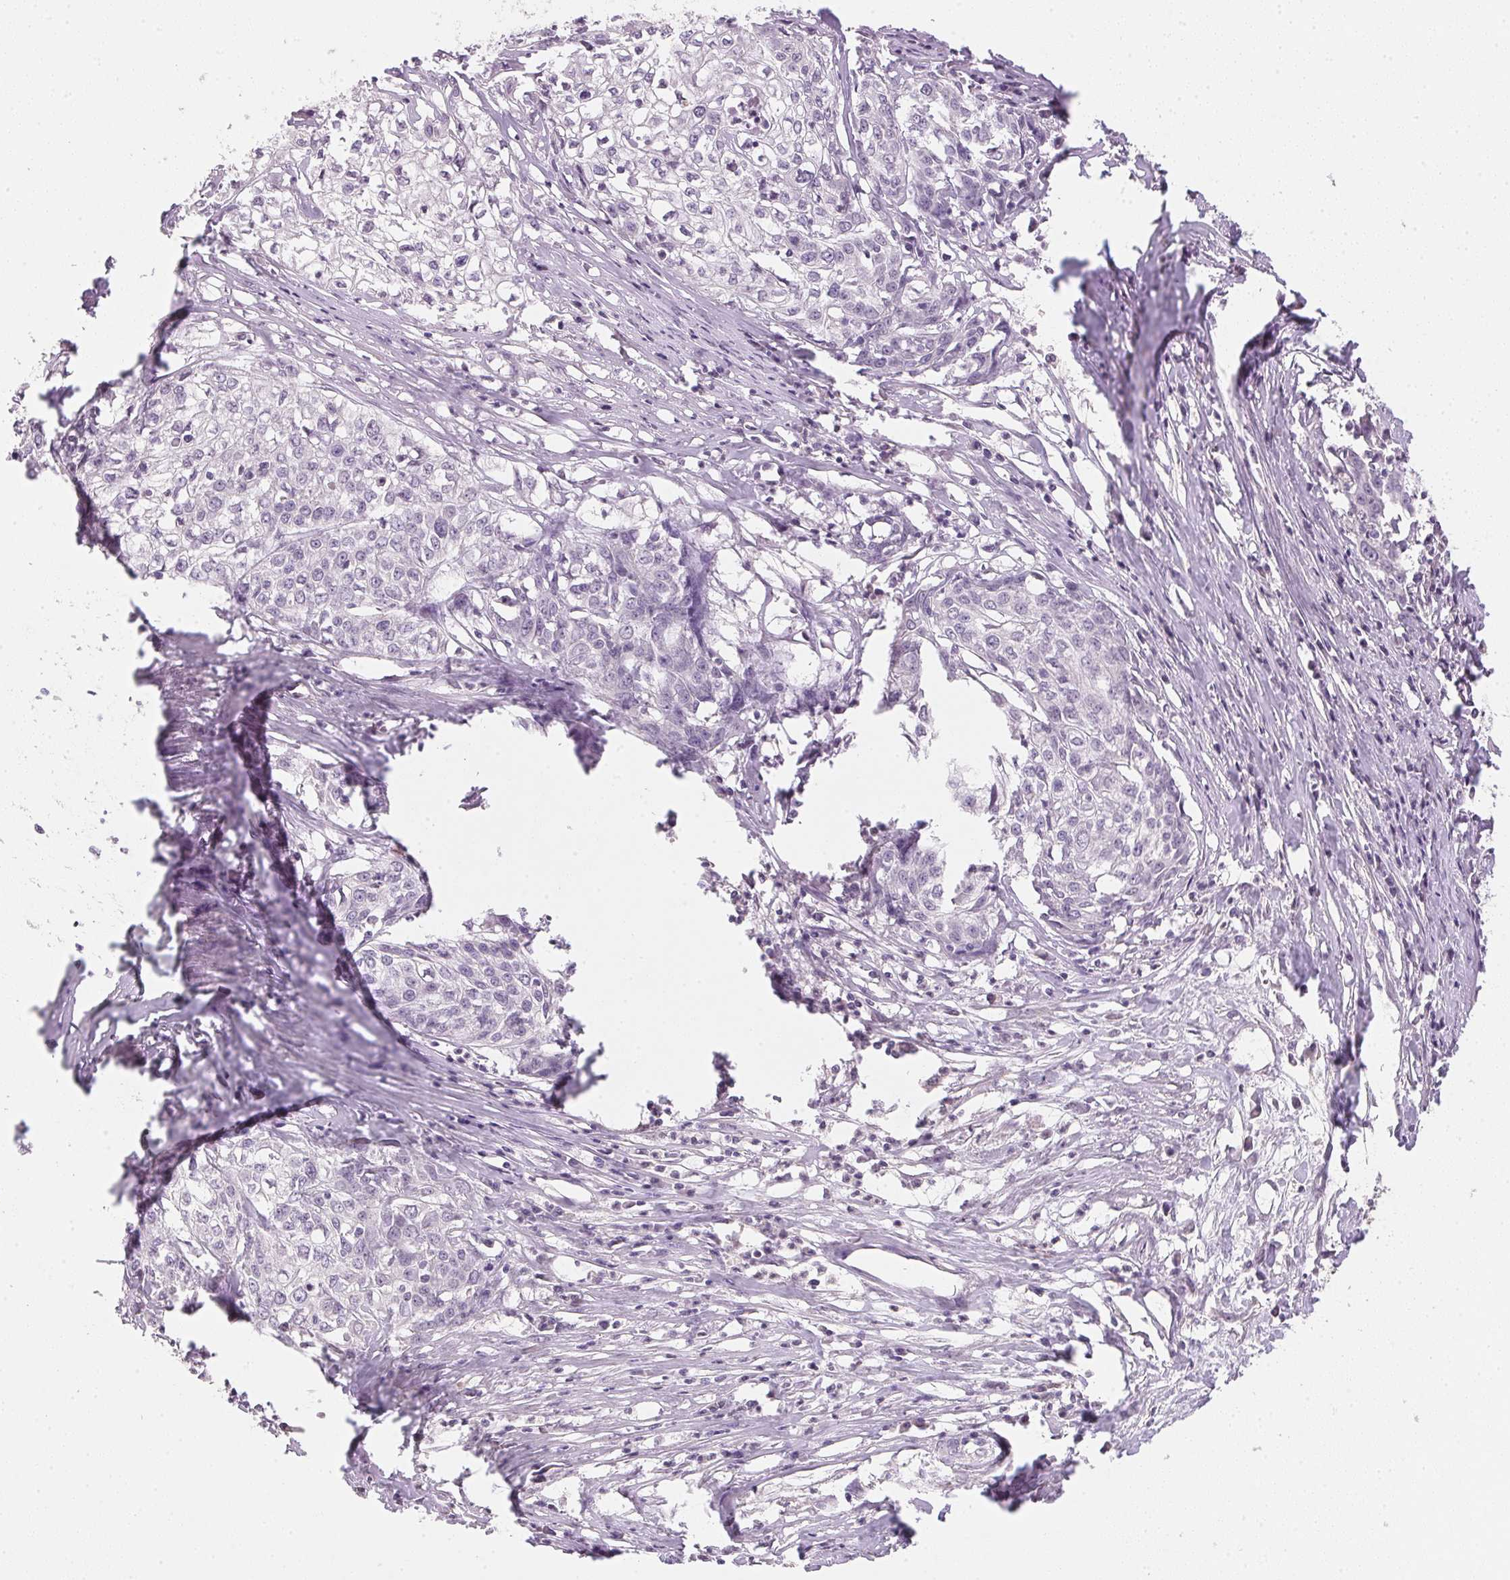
{"staining": {"intensity": "negative", "quantity": "none", "location": "none"}, "tissue": "cervical cancer", "cell_type": "Tumor cells", "image_type": "cancer", "snomed": [{"axis": "morphology", "description": "Squamous cell carcinoma, NOS"}, {"axis": "topography", "description": "Cervix"}], "caption": "This is a histopathology image of IHC staining of cervical cancer (squamous cell carcinoma), which shows no positivity in tumor cells.", "gene": "ALDH8A1", "patient": {"sex": "female", "age": 39}}